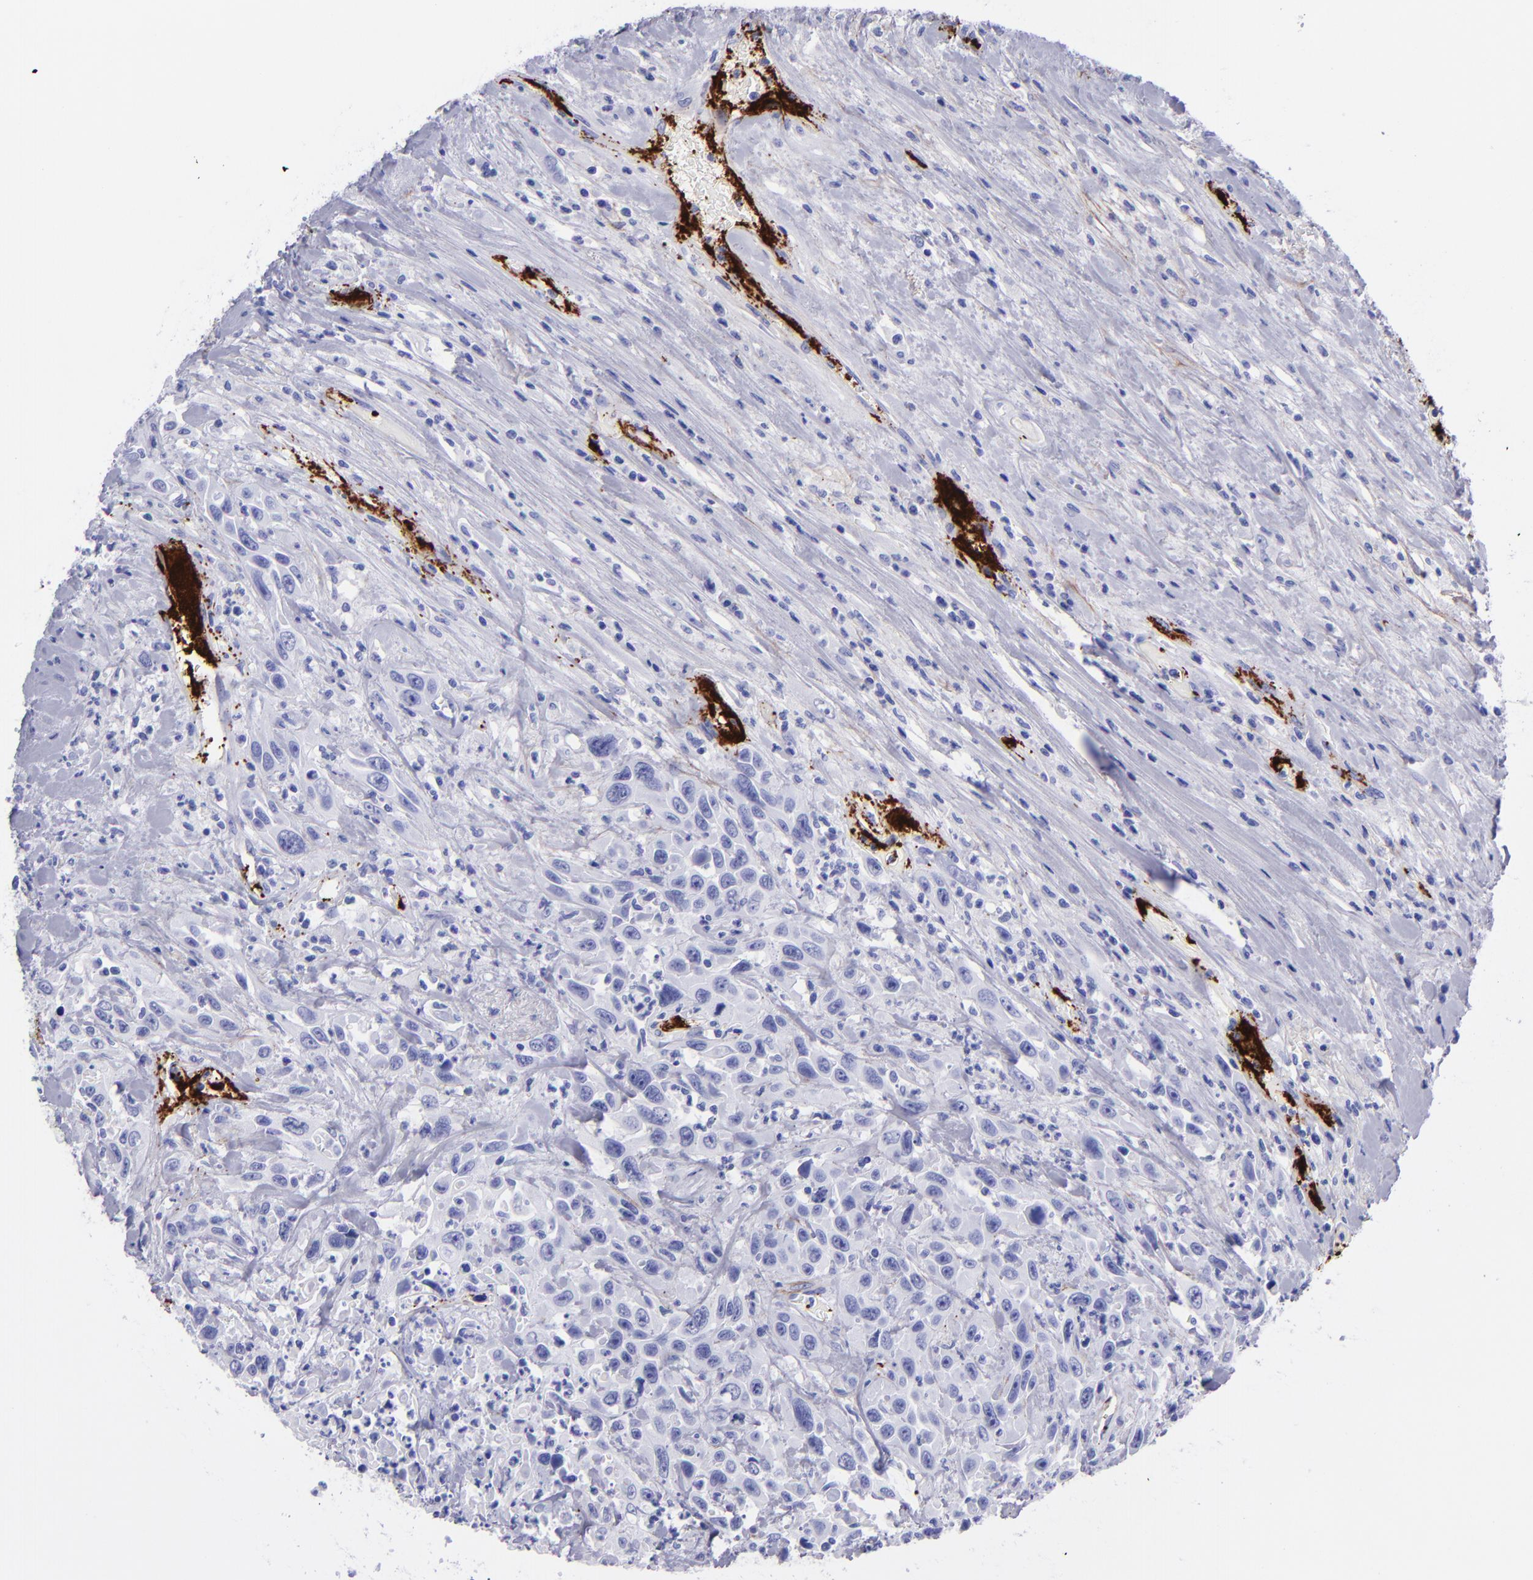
{"staining": {"intensity": "negative", "quantity": "none", "location": "none"}, "tissue": "urothelial cancer", "cell_type": "Tumor cells", "image_type": "cancer", "snomed": [{"axis": "morphology", "description": "Urothelial carcinoma, High grade"}, {"axis": "topography", "description": "Urinary bladder"}], "caption": "High power microscopy histopathology image of an IHC micrograph of urothelial carcinoma (high-grade), revealing no significant expression in tumor cells. (IHC, brightfield microscopy, high magnification).", "gene": "EFCAB13", "patient": {"sex": "female", "age": 84}}